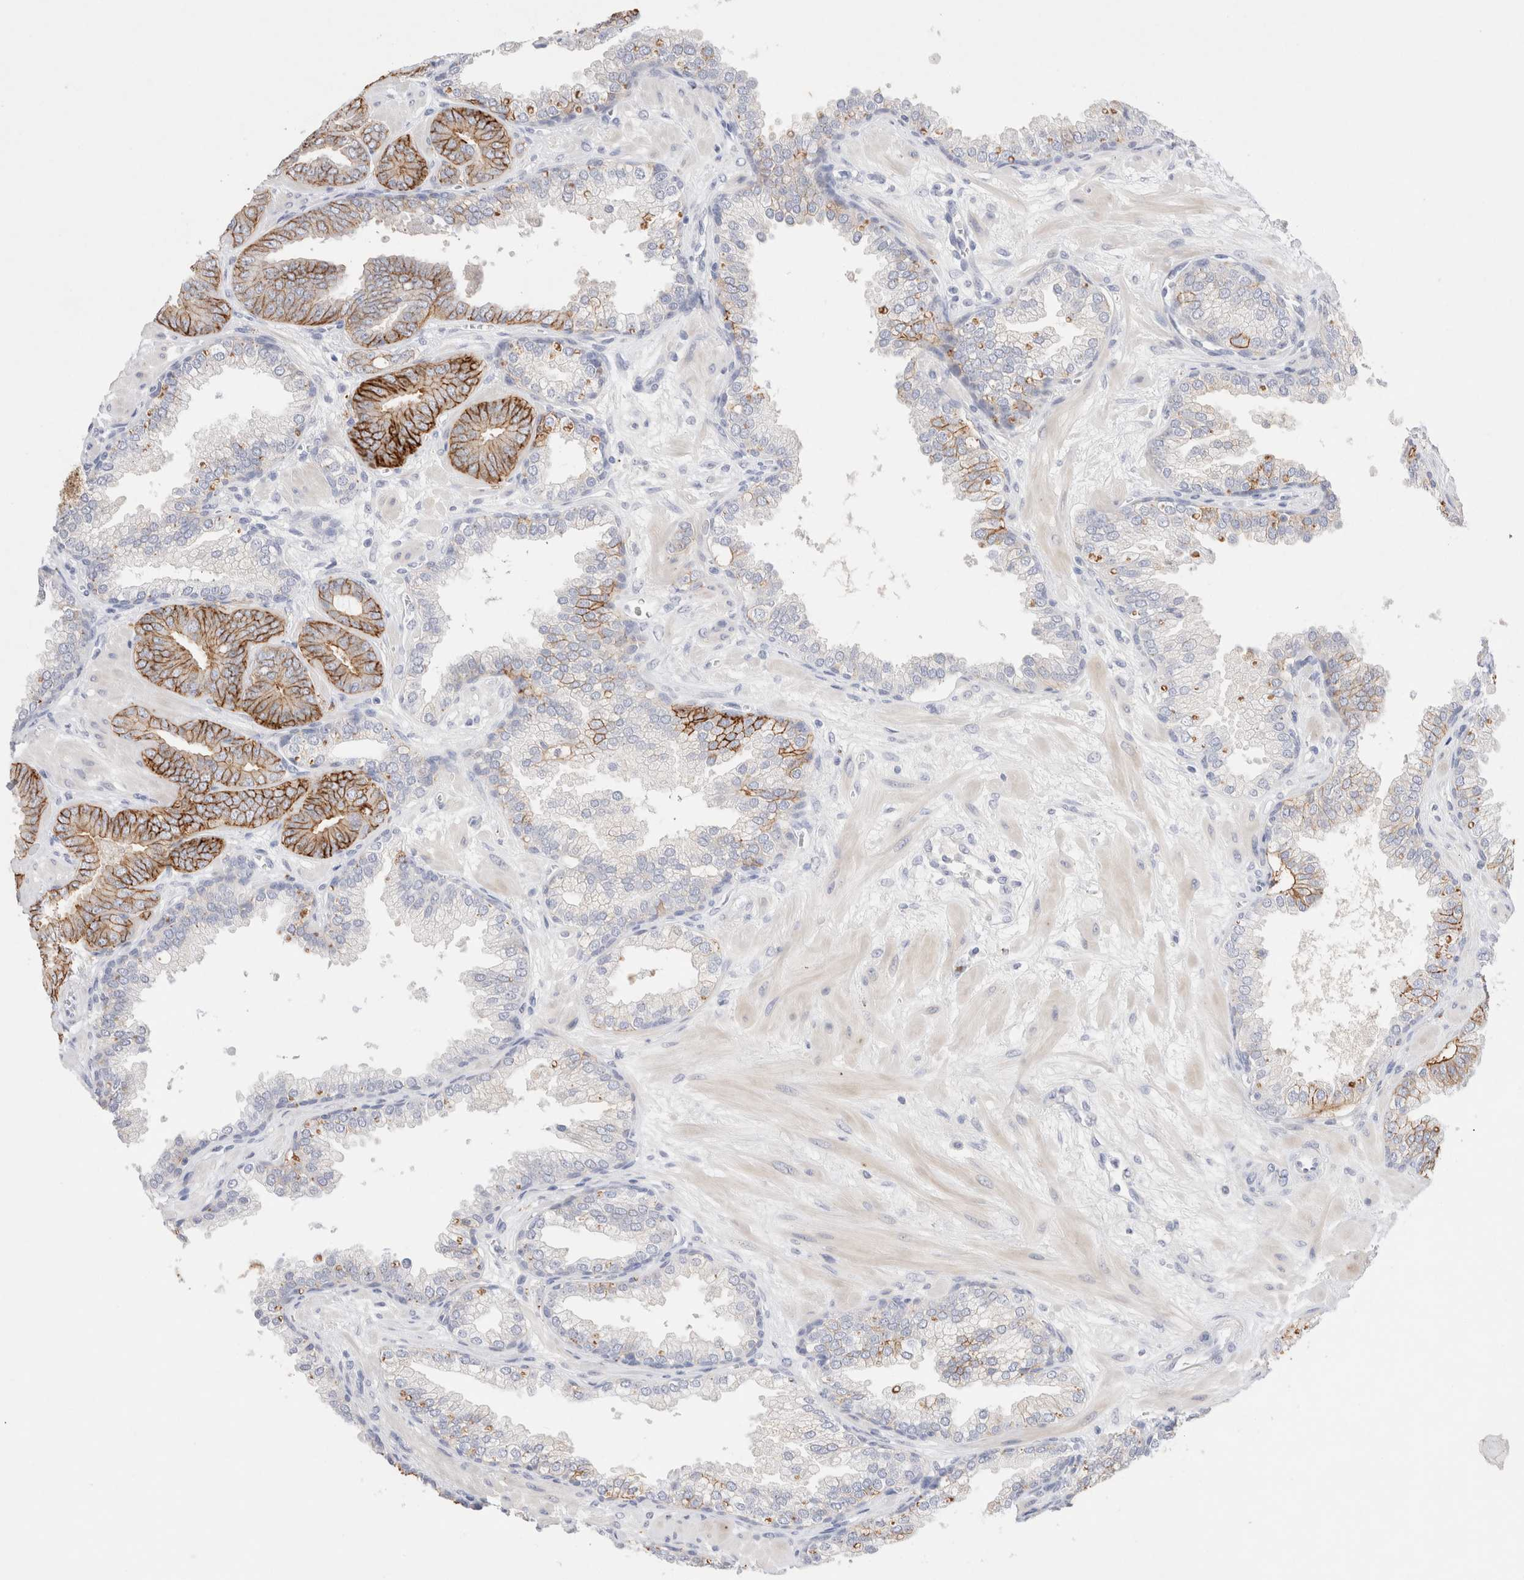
{"staining": {"intensity": "strong", "quantity": "25%-75%", "location": "cytoplasmic/membranous"}, "tissue": "prostate cancer", "cell_type": "Tumor cells", "image_type": "cancer", "snomed": [{"axis": "morphology", "description": "Adenocarcinoma, Low grade"}, {"axis": "topography", "description": "Prostate"}], "caption": "Strong cytoplasmic/membranous positivity for a protein is seen in about 25%-75% of tumor cells of prostate cancer (adenocarcinoma (low-grade)) using IHC.", "gene": "EPCAM", "patient": {"sex": "male", "age": 62}}